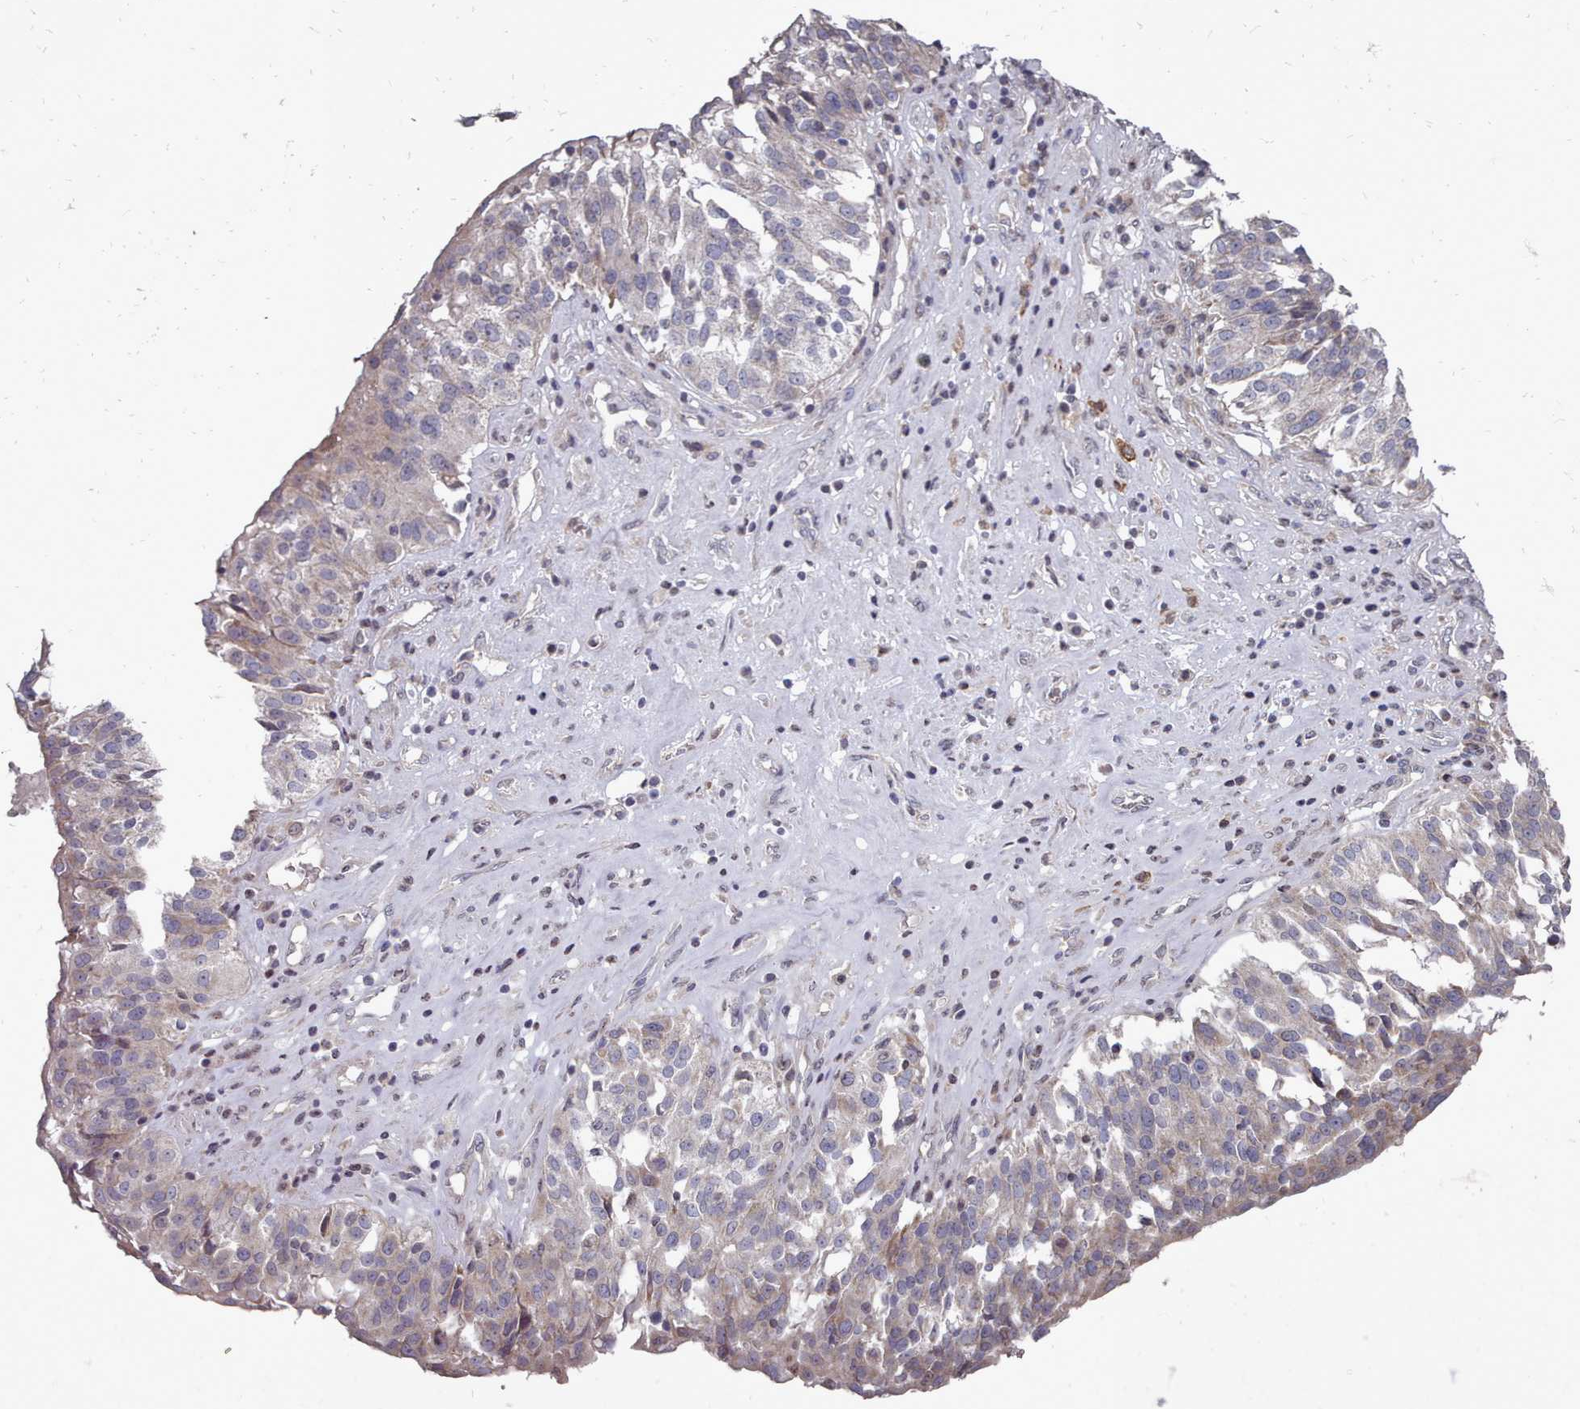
{"staining": {"intensity": "weak", "quantity": "<25%", "location": "cytoplasmic/membranous"}, "tissue": "ovarian cancer", "cell_type": "Tumor cells", "image_type": "cancer", "snomed": [{"axis": "morphology", "description": "Cystadenocarcinoma, serous, NOS"}, {"axis": "topography", "description": "Ovary"}], "caption": "Immunohistochemical staining of human ovarian serous cystadenocarcinoma exhibits no significant positivity in tumor cells.", "gene": "ACKR3", "patient": {"sex": "female", "age": 59}}